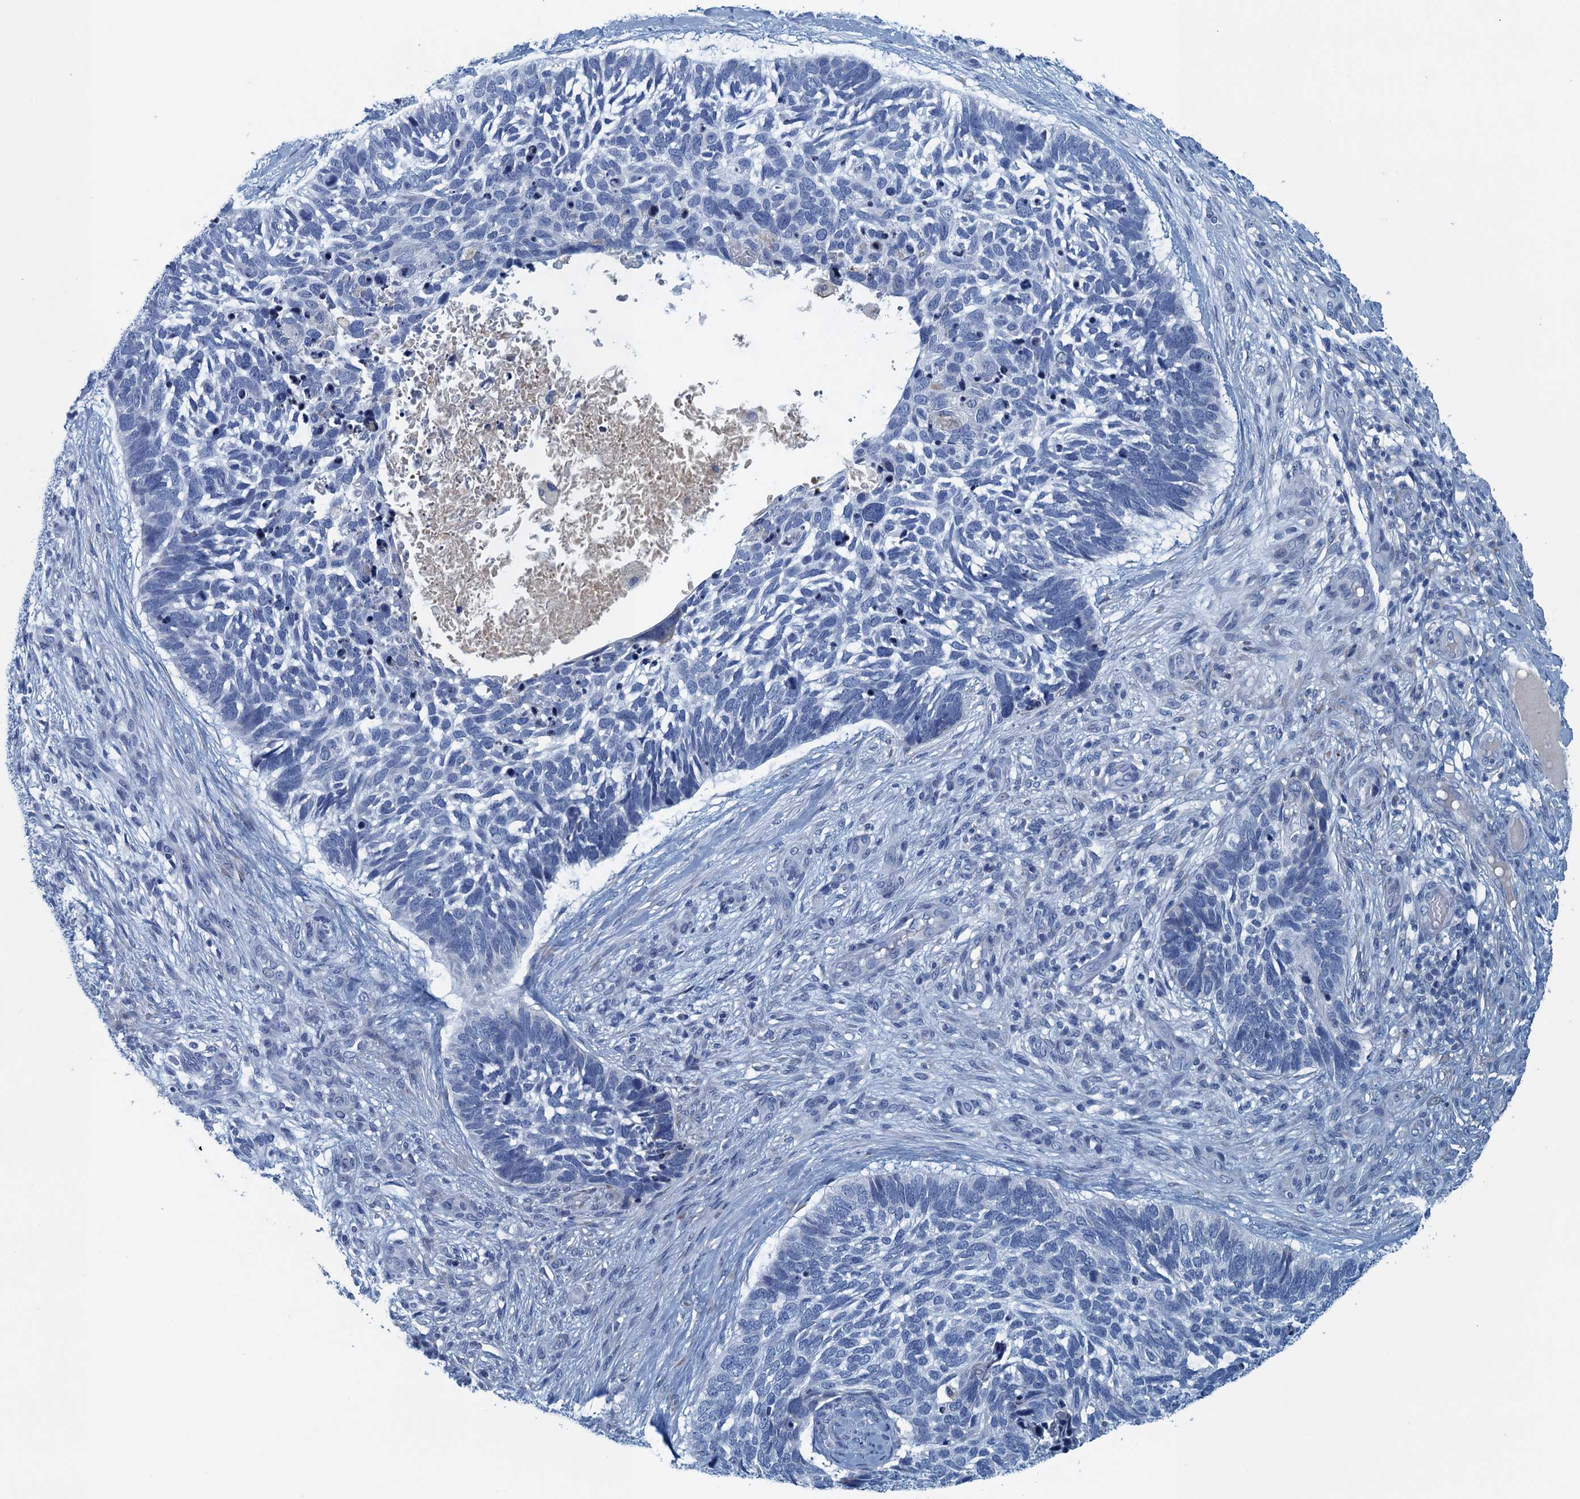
{"staining": {"intensity": "negative", "quantity": "none", "location": "none"}, "tissue": "skin cancer", "cell_type": "Tumor cells", "image_type": "cancer", "snomed": [{"axis": "morphology", "description": "Basal cell carcinoma"}, {"axis": "topography", "description": "Skin"}], "caption": "Photomicrograph shows no significant protein expression in tumor cells of skin cancer. (Immunohistochemistry (ihc), brightfield microscopy, high magnification).", "gene": "C10orf88", "patient": {"sex": "male", "age": 88}}